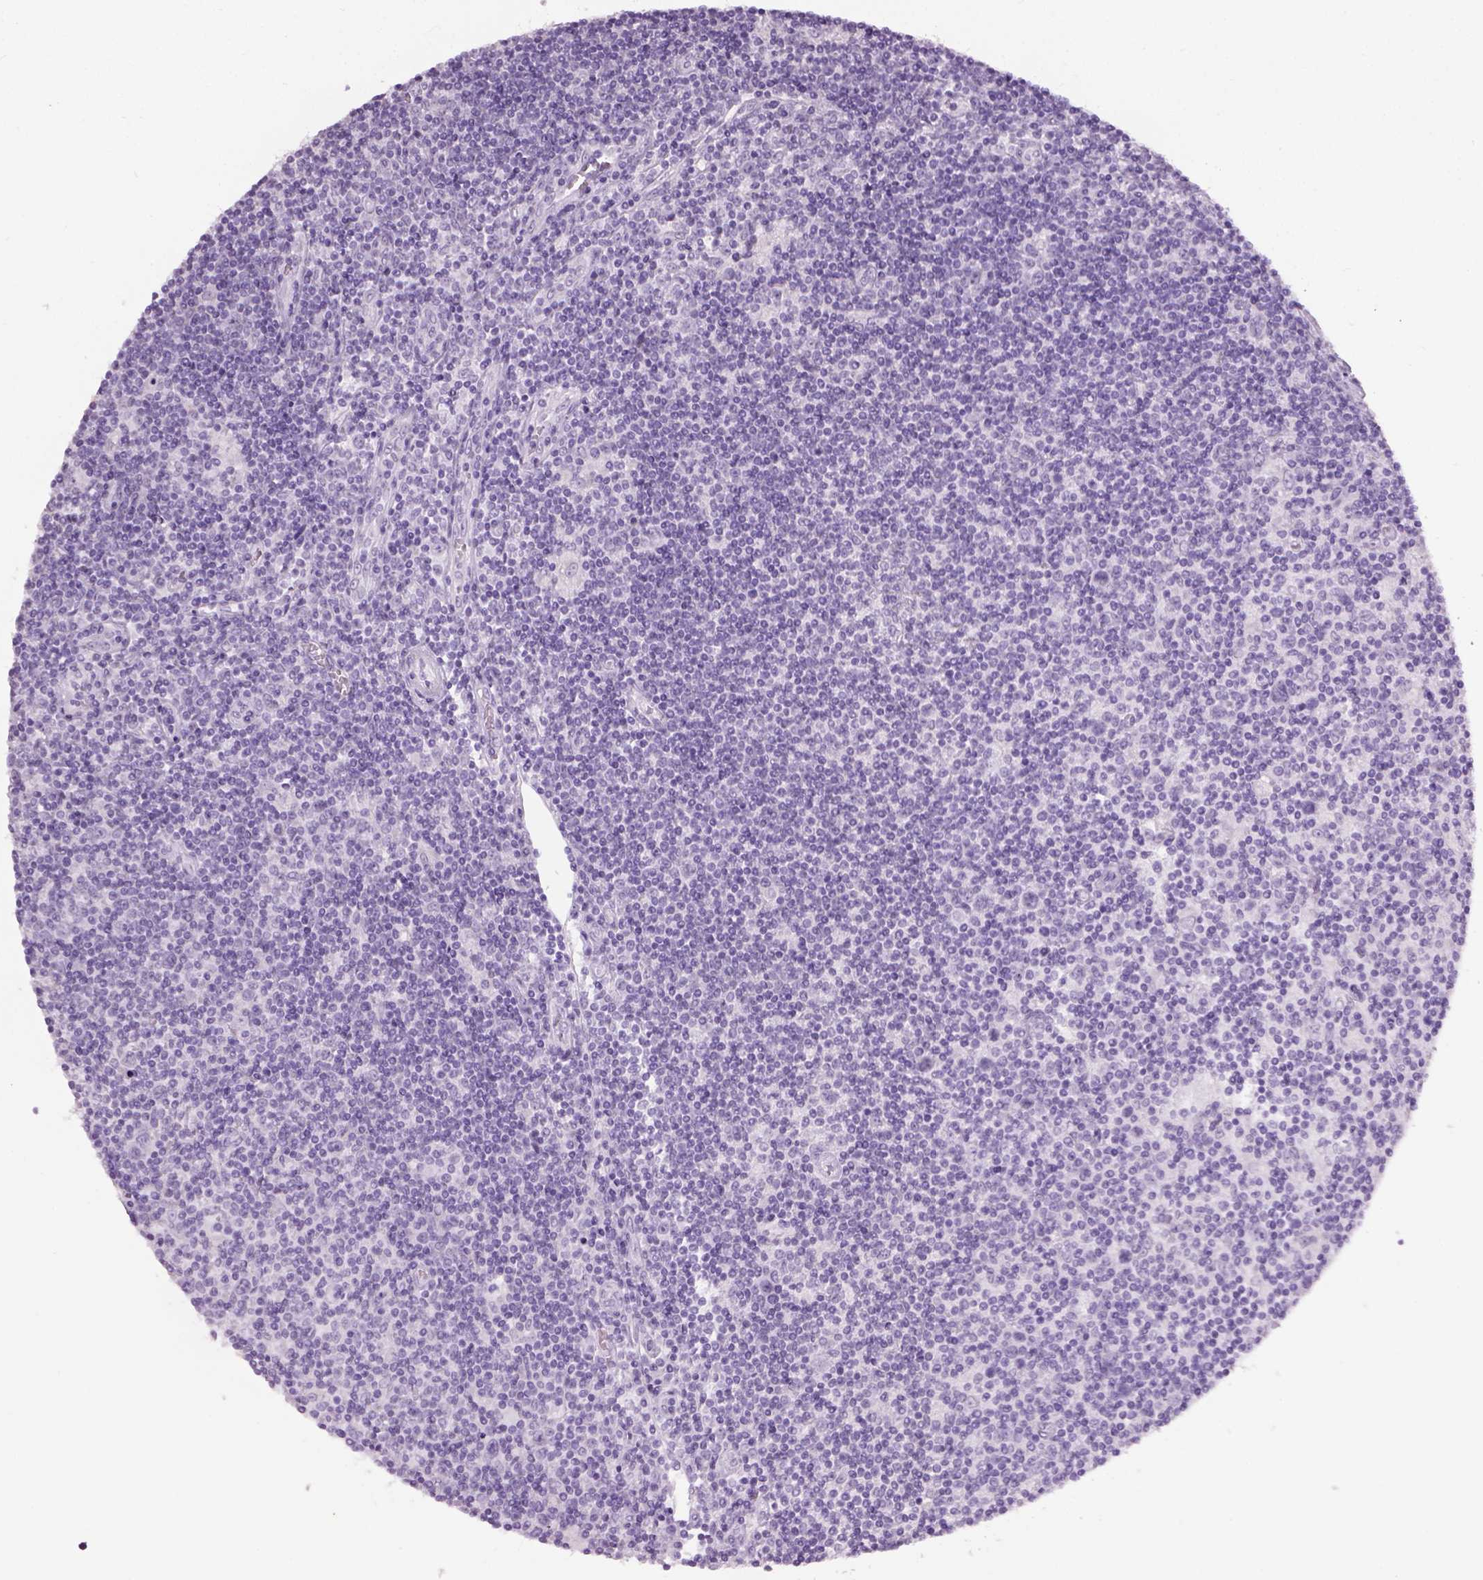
{"staining": {"intensity": "negative", "quantity": "none", "location": "none"}, "tissue": "lymphoma", "cell_type": "Tumor cells", "image_type": "cancer", "snomed": [{"axis": "morphology", "description": "Hodgkin's disease, NOS"}, {"axis": "topography", "description": "Lymph node"}], "caption": "The photomicrograph exhibits no significant staining in tumor cells of Hodgkin's disease.", "gene": "GABRB2", "patient": {"sex": "male", "age": 40}}